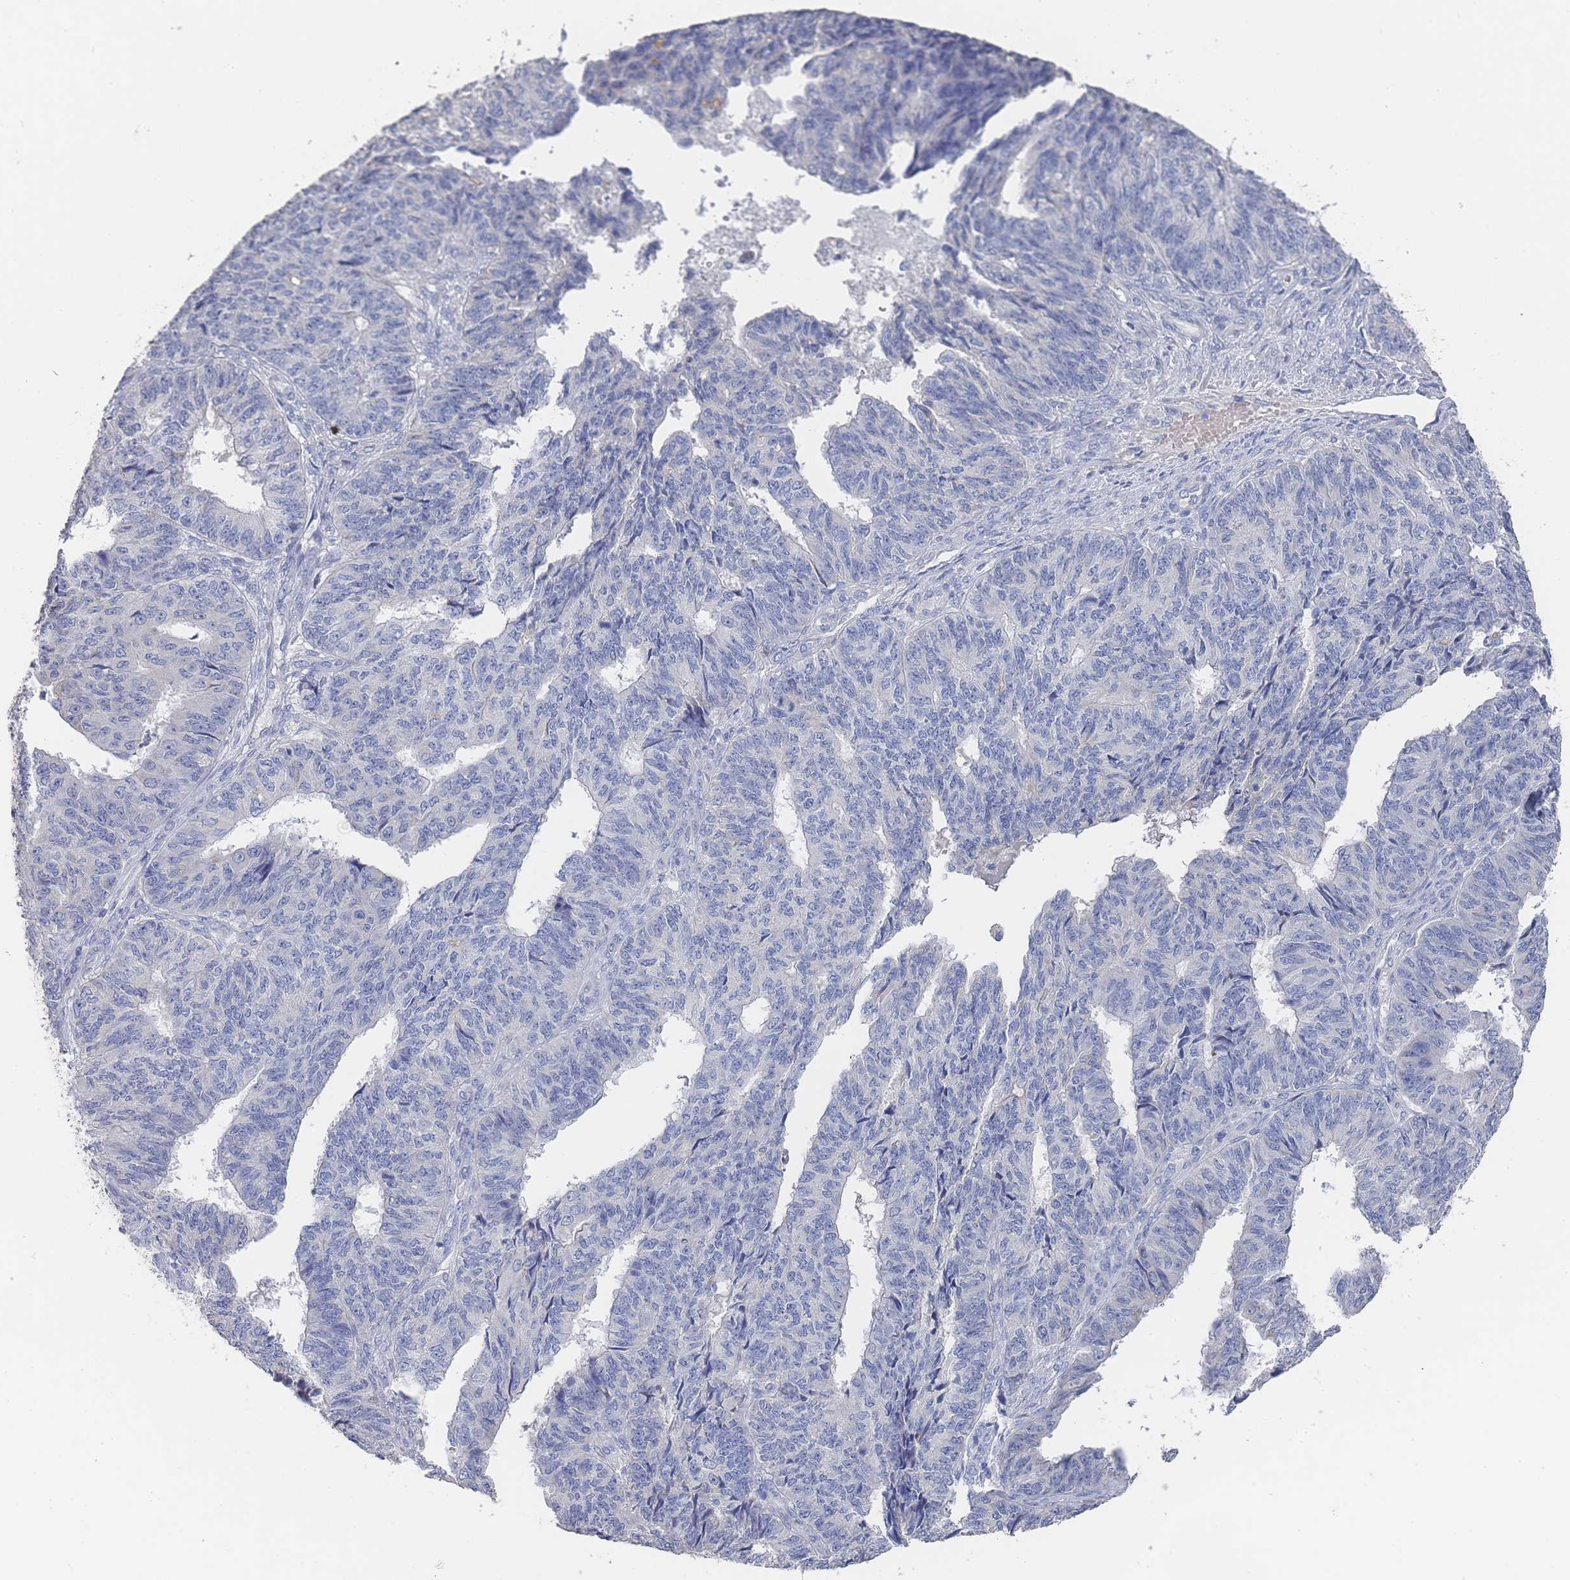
{"staining": {"intensity": "negative", "quantity": "none", "location": "none"}, "tissue": "endometrial cancer", "cell_type": "Tumor cells", "image_type": "cancer", "snomed": [{"axis": "morphology", "description": "Adenocarcinoma, NOS"}, {"axis": "topography", "description": "Endometrium"}], "caption": "Endometrial adenocarcinoma was stained to show a protein in brown. There is no significant expression in tumor cells. The staining was performed using DAB (3,3'-diaminobenzidine) to visualize the protein expression in brown, while the nuclei were stained in blue with hematoxylin (Magnification: 20x).", "gene": "ACAD11", "patient": {"sex": "female", "age": 32}}